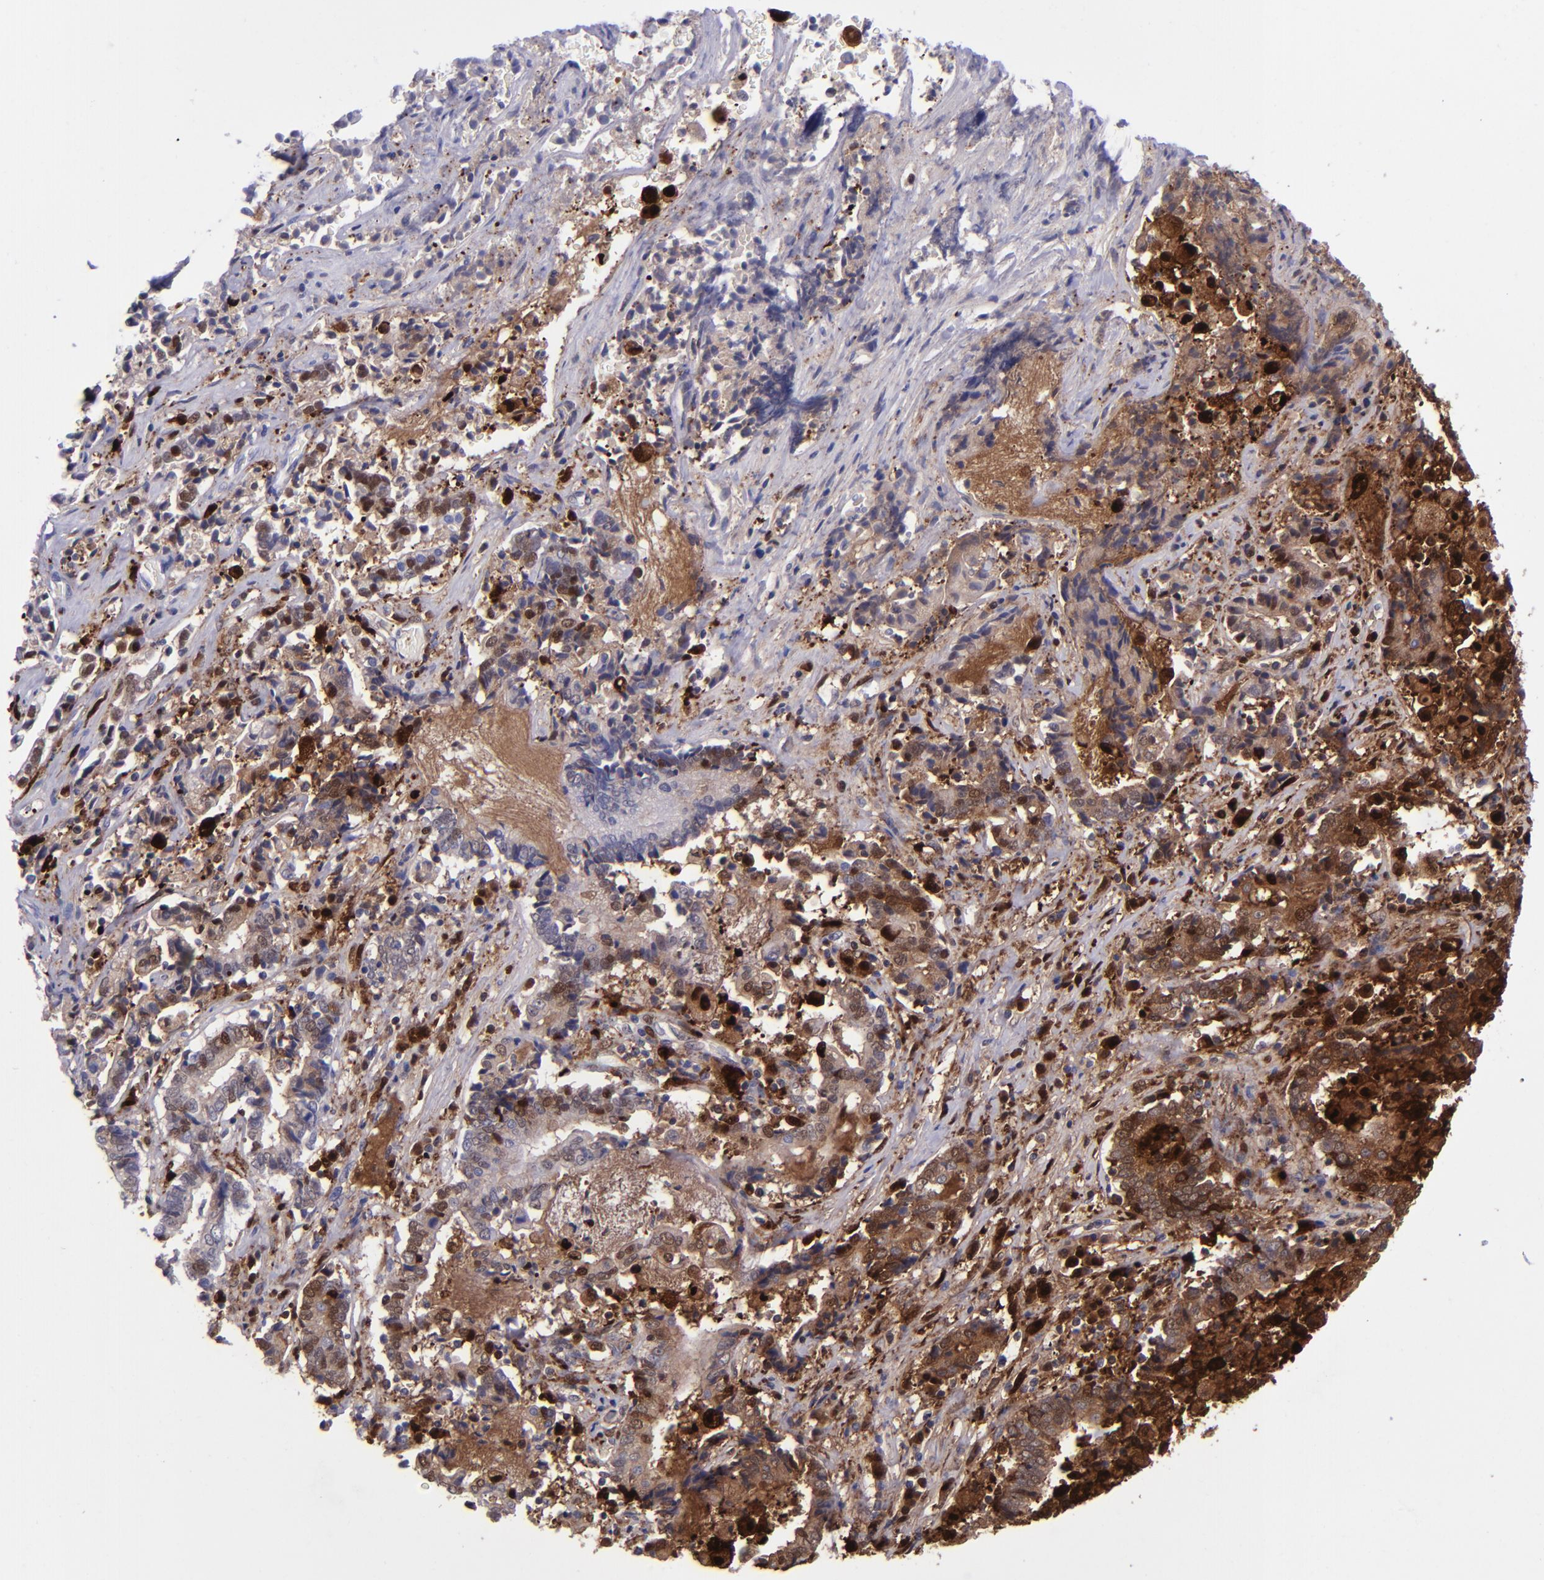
{"staining": {"intensity": "strong", "quantity": "25%-75%", "location": "cytoplasmic/membranous,nuclear"}, "tissue": "liver cancer", "cell_type": "Tumor cells", "image_type": "cancer", "snomed": [{"axis": "morphology", "description": "Cholangiocarcinoma"}, {"axis": "topography", "description": "Liver"}], "caption": "Tumor cells demonstrate high levels of strong cytoplasmic/membranous and nuclear staining in approximately 25%-75% of cells in human liver cholangiocarcinoma.", "gene": "TYMP", "patient": {"sex": "male", "age": 57}}